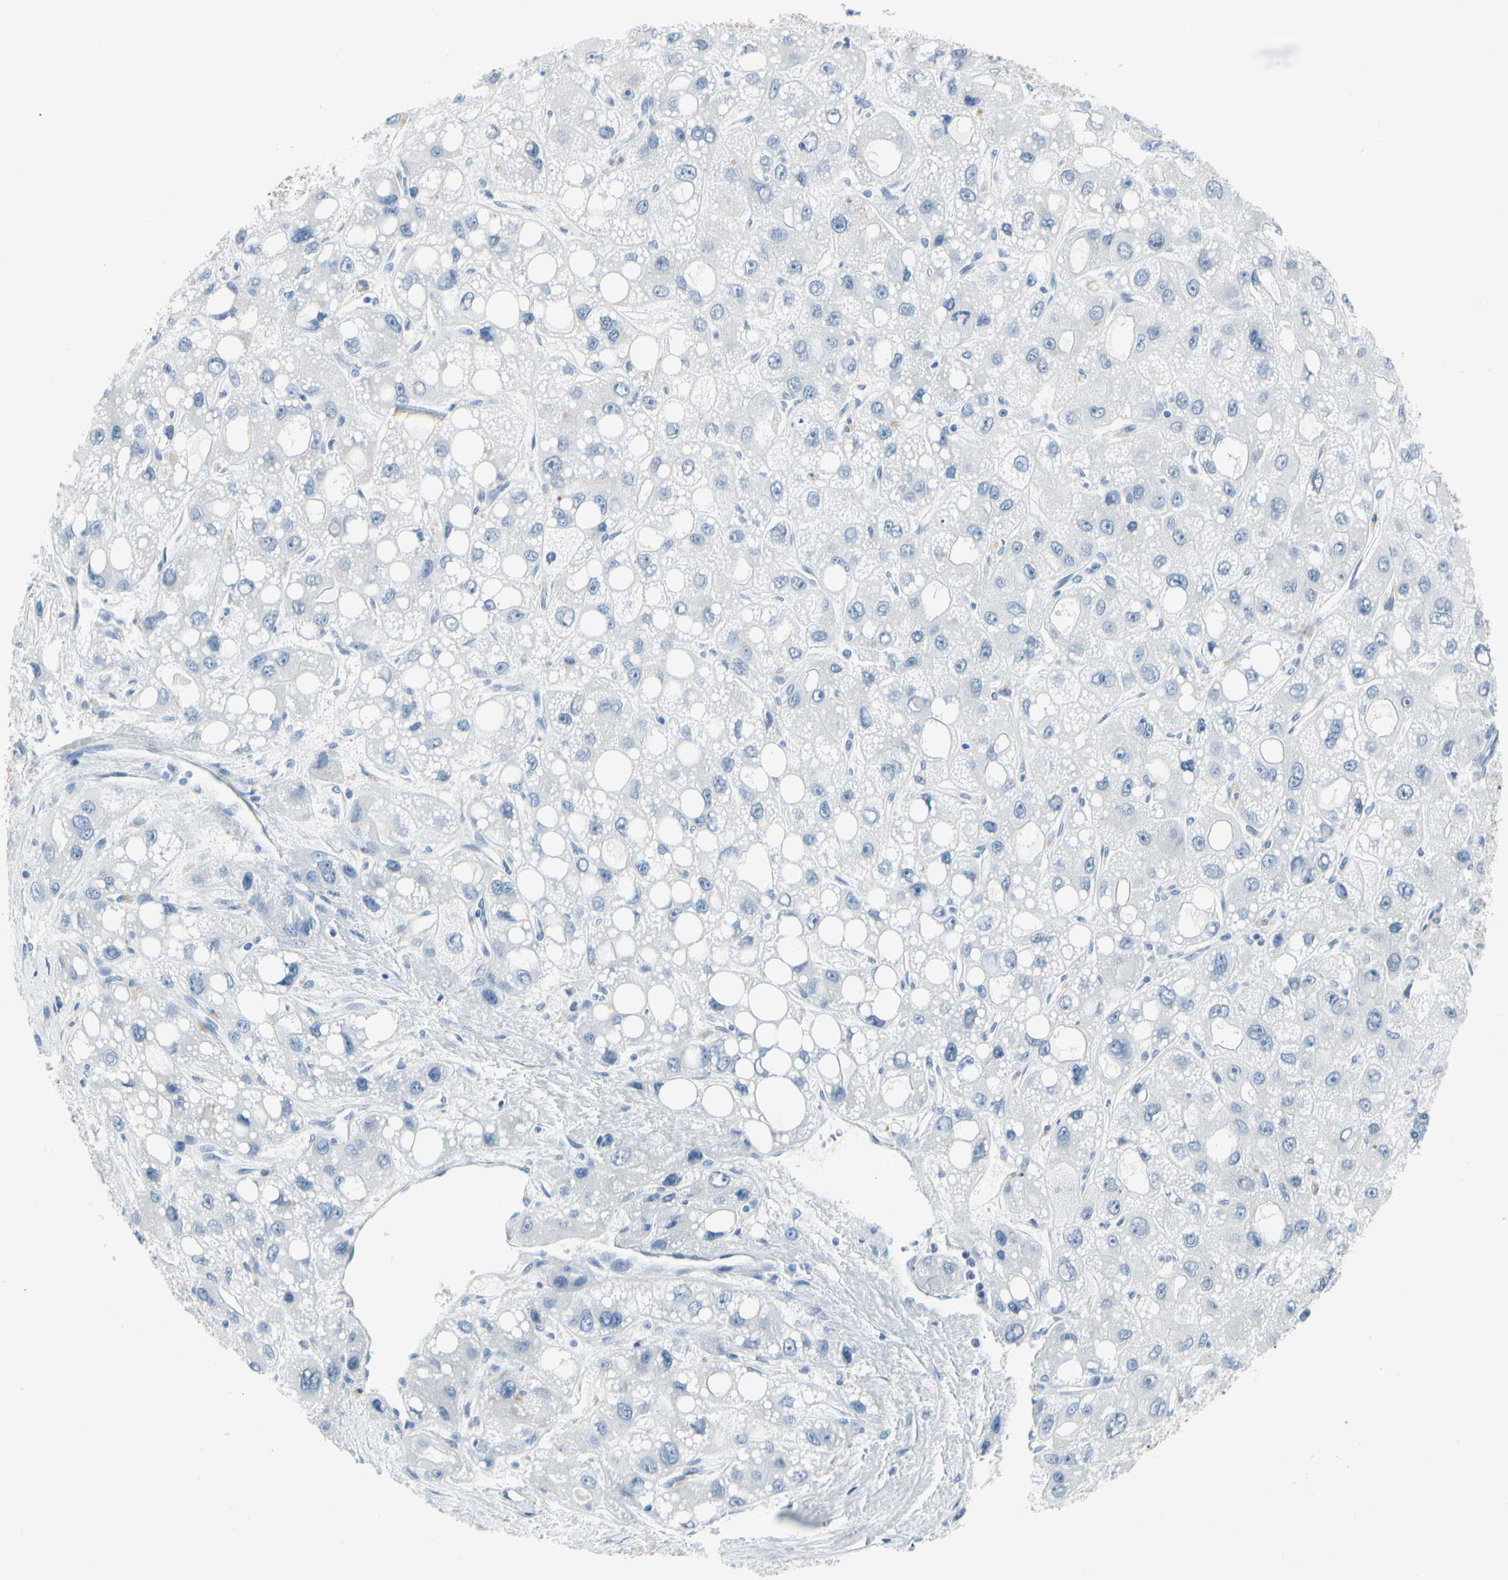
{"staining": {"intensity": "negative", "quantity": "none", "location": "none"}, "tissue": "liver cancer", "cell_type": "Tumor cells", "image_type": "cancer", "snomed": [{"axis": "morphology", "description": "Carcinoma, Hepatocellular, NOS"}, {"axis": "topography", "description": "Liver"}], "caption": "IHC image of neoplastic tissue: human liver cancer (hepatocellular carcinoma) stained with DAB (3,3'-diaminobenzidine) demonstrates no significant protein expression in tumor cells.", "gene": "MUC5B", "patient": {"sex": "male", "age": 55}}